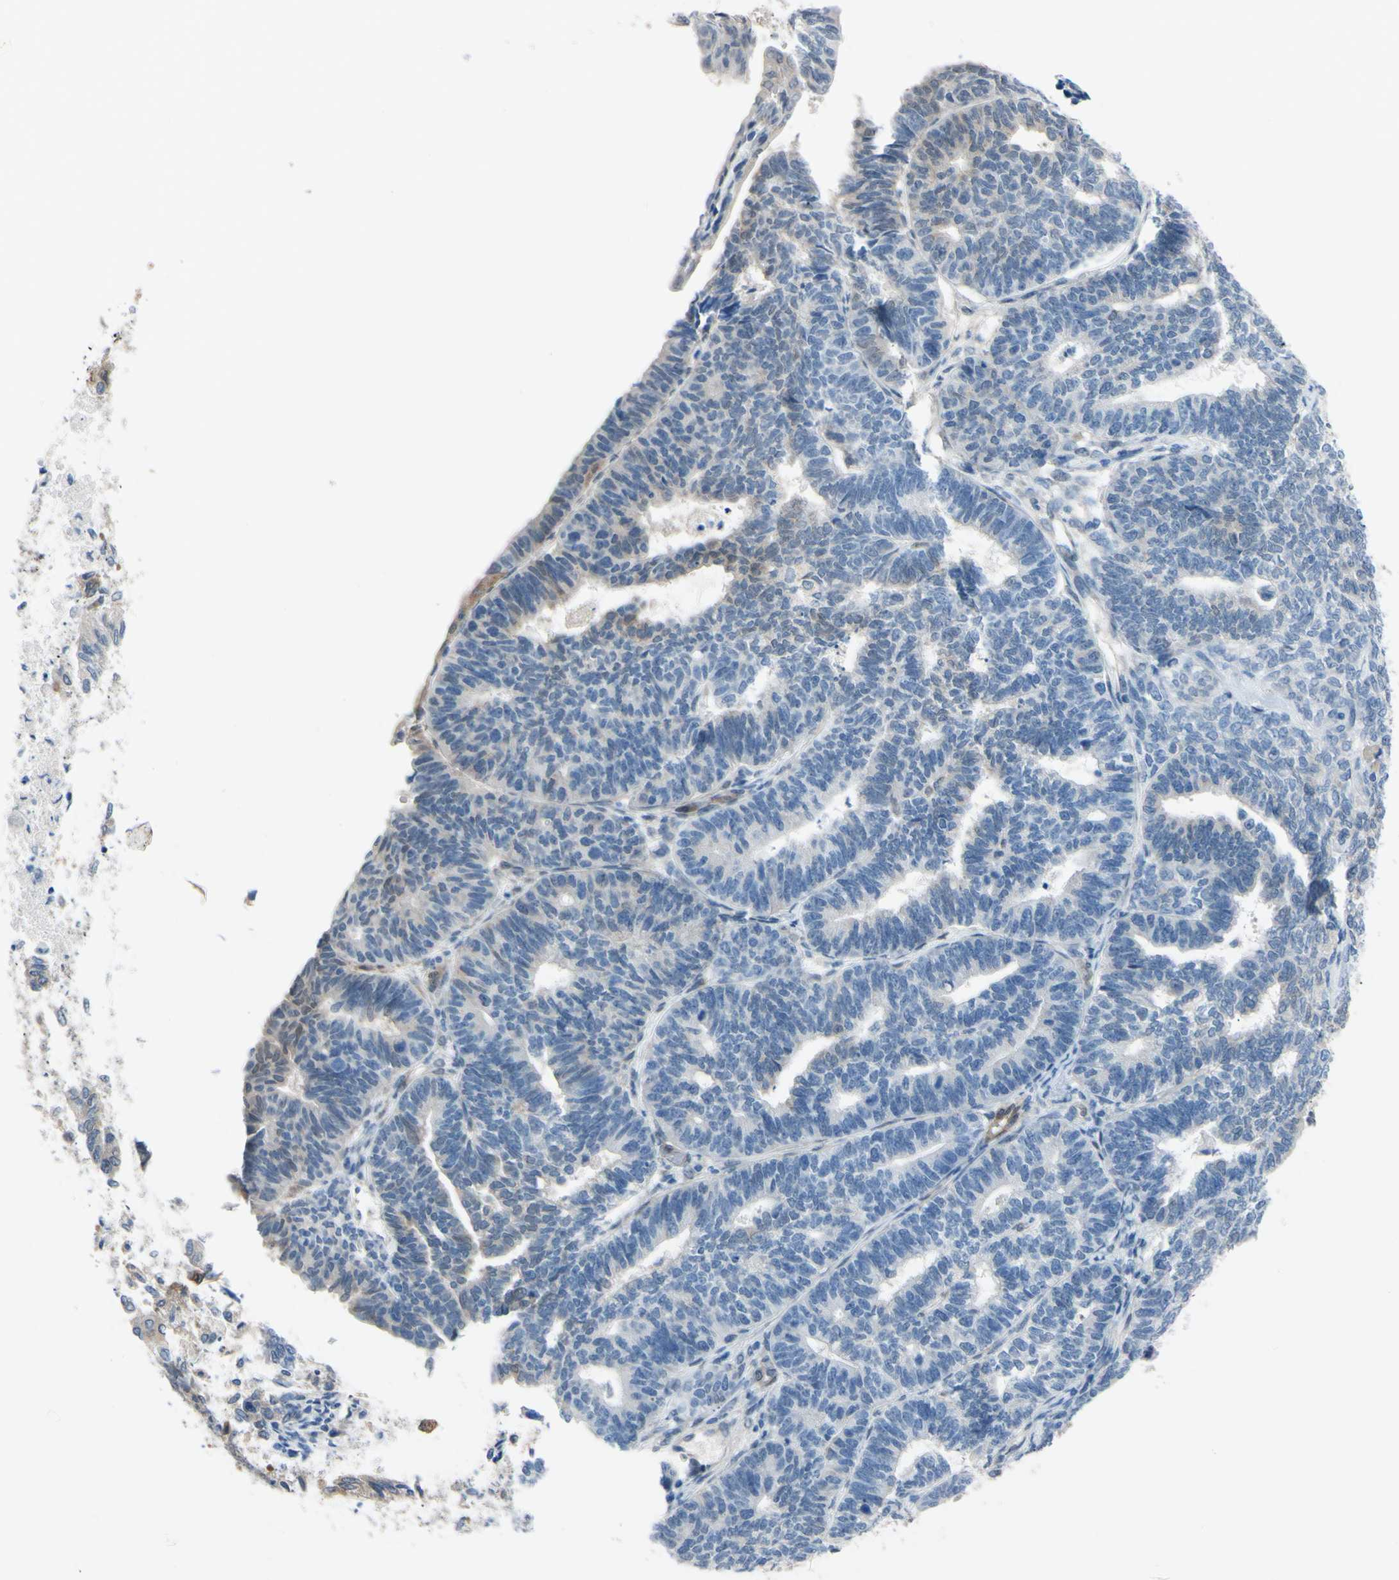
{"staining": {"intensity": "weak", "quantity": "<25%", "location": "cytoplasmic/membranous"}, "tissue": "endometrial cancer", "cell_type": "Tumor cells", "image_type": "cancer", "snomed": [{"axis": "morphology", "description": "Adenocarcinoma, NOS"}, {"axis": "topography", "description": "Endometrium"}], "caption": "An image of human adenocarcinoma (endometrial) is negative for staining in tumor cells. (DAB IHC visualized using brightfield microscopy, high magnification).", "gene": "NOL3", "patient": {"sex": "female", "age": 70}}